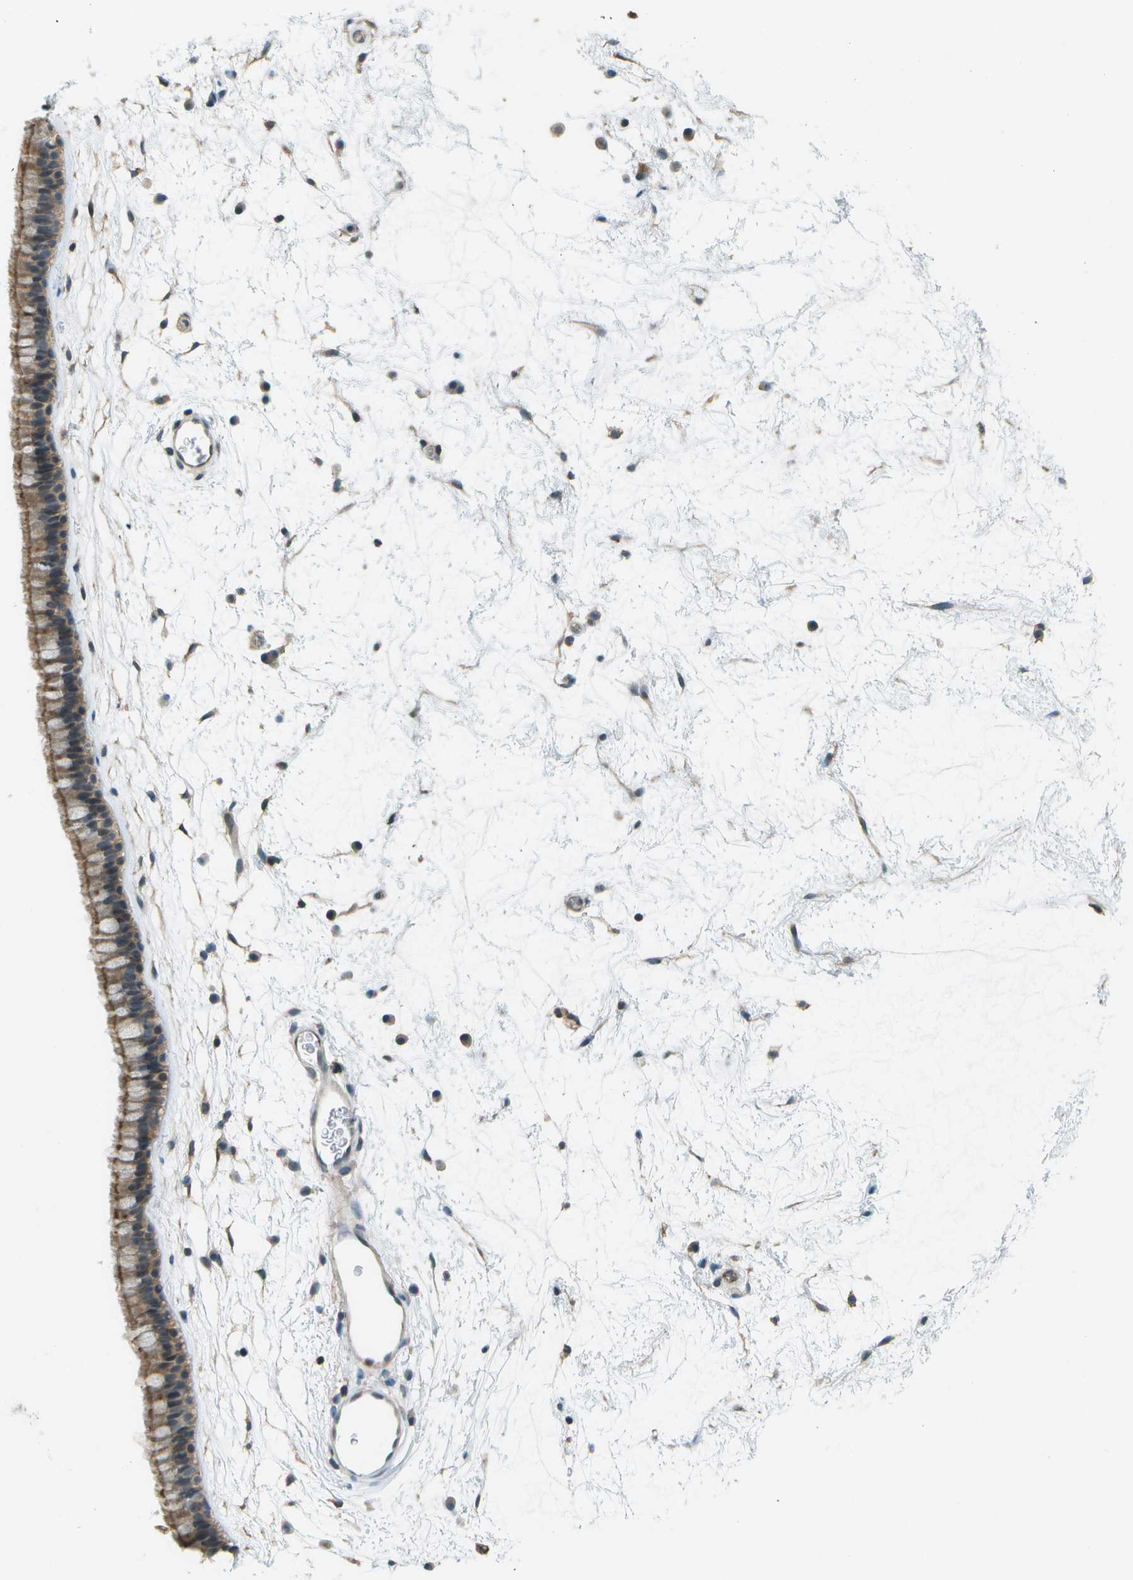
{"staining": {"intensity": "moderate", "quantity": ">75%", "location": "cytoplasmic/membranous"}, "tissue": "nasopharynx", "cell_type": "Respiratory epithelial cells", "image_type": "normal", "snomed": [{"axis": "morphology", "description": "Normal tissue, NOS"}, {"axis": "morphology", "description": "Inflammation, NOS"}, {"axis": "topography", "description": "Nasopharynx"}], "caption": "This is a photomicrograph of immunohistochemistry (IHC) staining of benign nasopharynx, which shows moderate staining in the cytoplasmic/membranous of respiratory epithelial cells.", "gene": "LRRC66", "patient": {"sex": "male", "age": 48}}